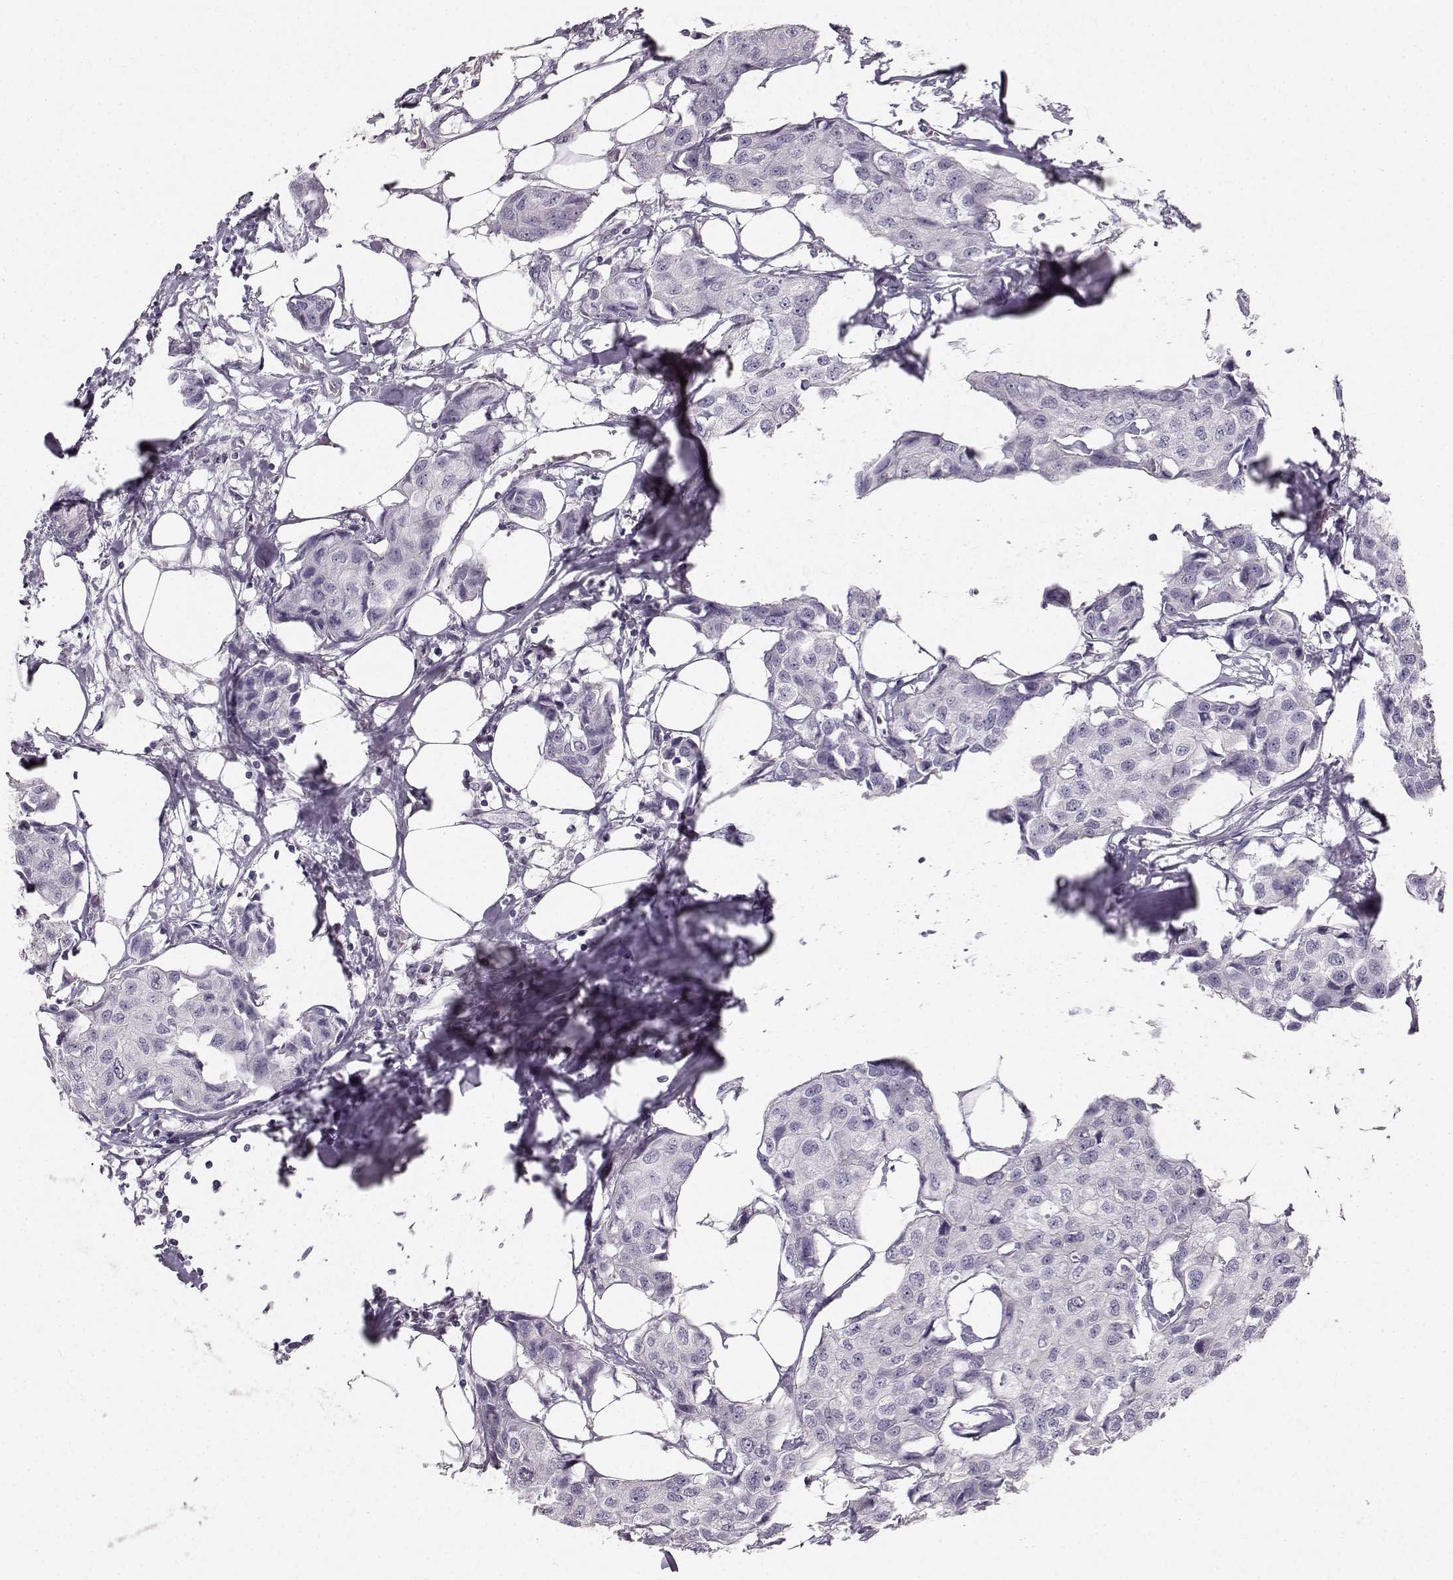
{"staining": {"intensity": "negative", "quantity": "none", "location": "none"}, "tissue": "breast cancer", "cell_type": "Tumor cells", "image_type": "cancer", "snomed": [{"axis": "morphology", "description": "Duct carcinoma"}, {"axis": "topography", "description": "Breast"}], "caption": "The histopathology image demonstrates no significant positivity in tumor cells of breast cancer (infiltrating ductal carcinoma). Brightfield microscopy of immunohistochemistry stained with DAB (brown) and hematoxylin (blue), captured at high magnification.", "gene": "OIP5", "patient": {"sex": "female", "age": 80}}